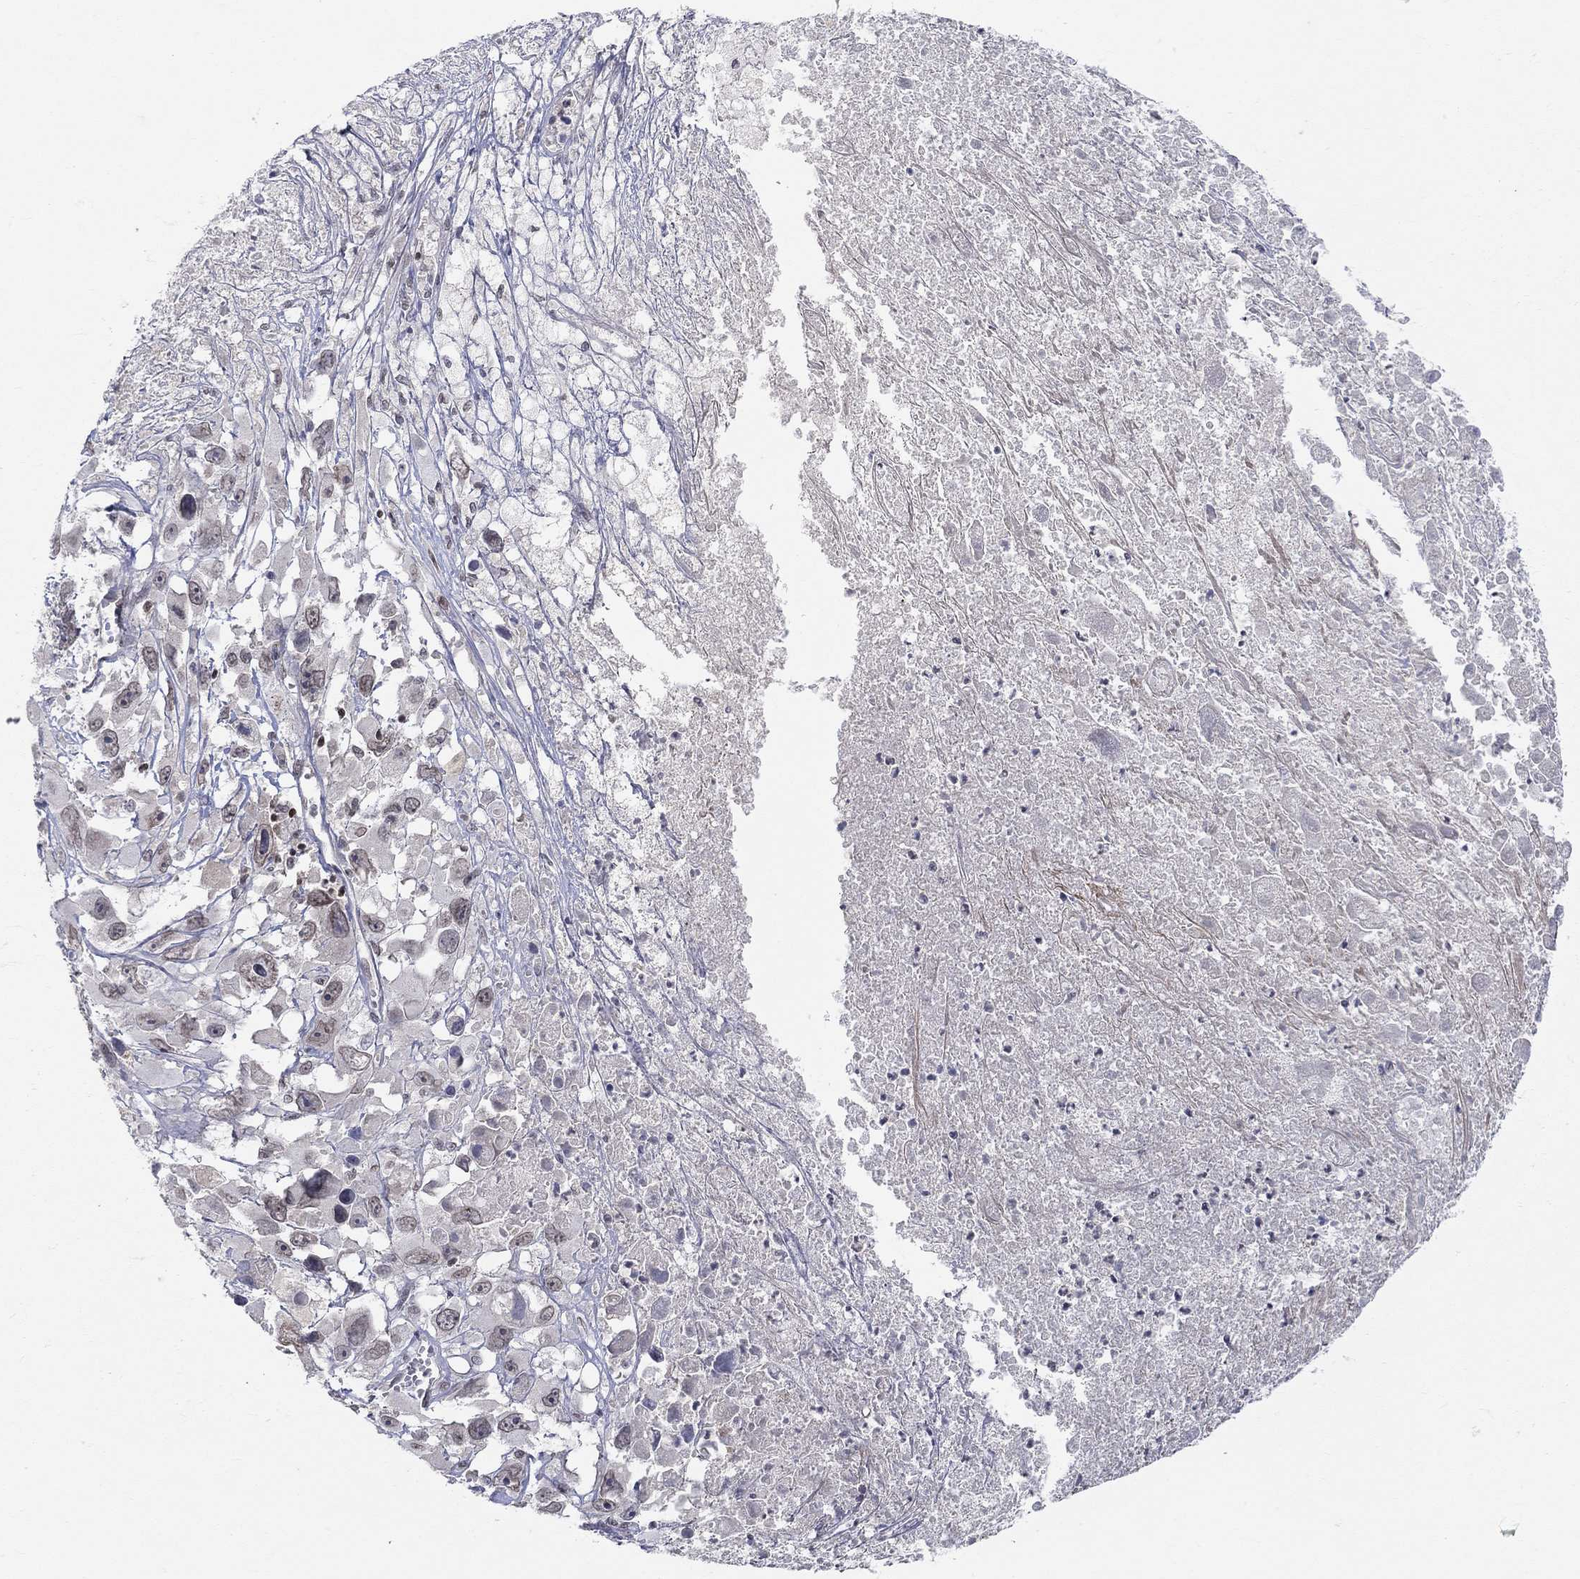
{"staining": {"intensity": "weak", "quantity": "<25%", "location": "nuclear"}, "tissue": "melanoma", "cell_type": "Tumor cells", "image_type": "cancer", "snomed": [{"axis": "morphology", "description": "Malignant melanoma, Metastatic site"}, {"axis": "topography", "description": "Lymph node"}], "caption": "IHC photomicrograph of melanoma stained for a protein (brown), which exhibits no staining in tumor cells.", "gene": "KLF12", "patient": {"sex": "male", "age": 50}}